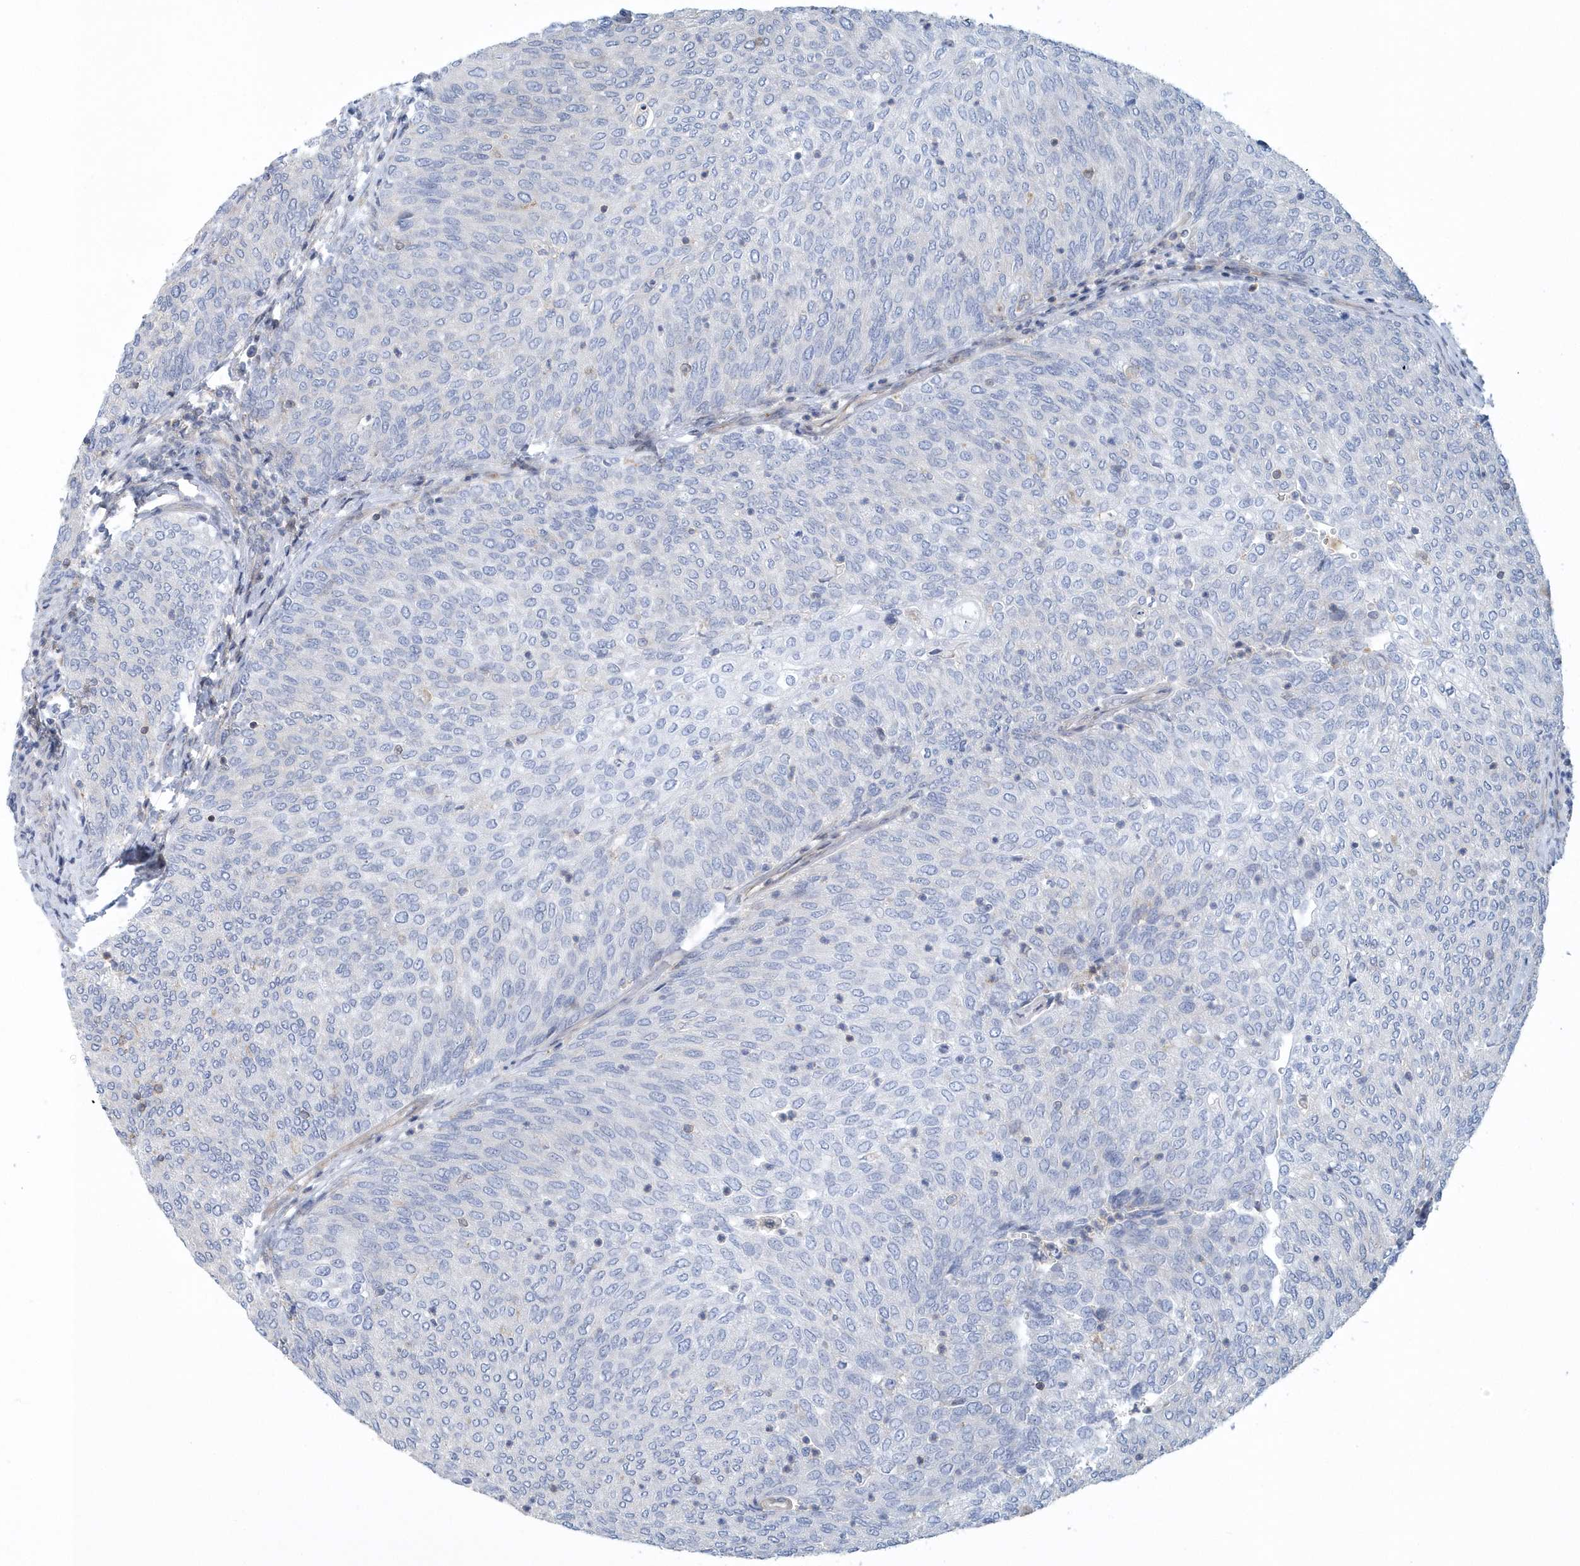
{"staining": {"intensity": "negative", "quantity": "none", "location": "none"}, "tissue": "urothelial cancer", "cell_type": "Tumor cells", "image_type": "cancer", "snomed": [{"axis": "morphology", "description": "Urothelial carcinoma, Low grade"}, {"axis": "topography", "description": "Urinary bladder"}], "caption": "Immunohistochemistry histopathology image of neoplastic tissue: urothelial cancer stained with DAB demonstrates no significant protein expression in tumor cells.", "gene": "ARAP2", "patient": {"sex": "female", "age": 79}}